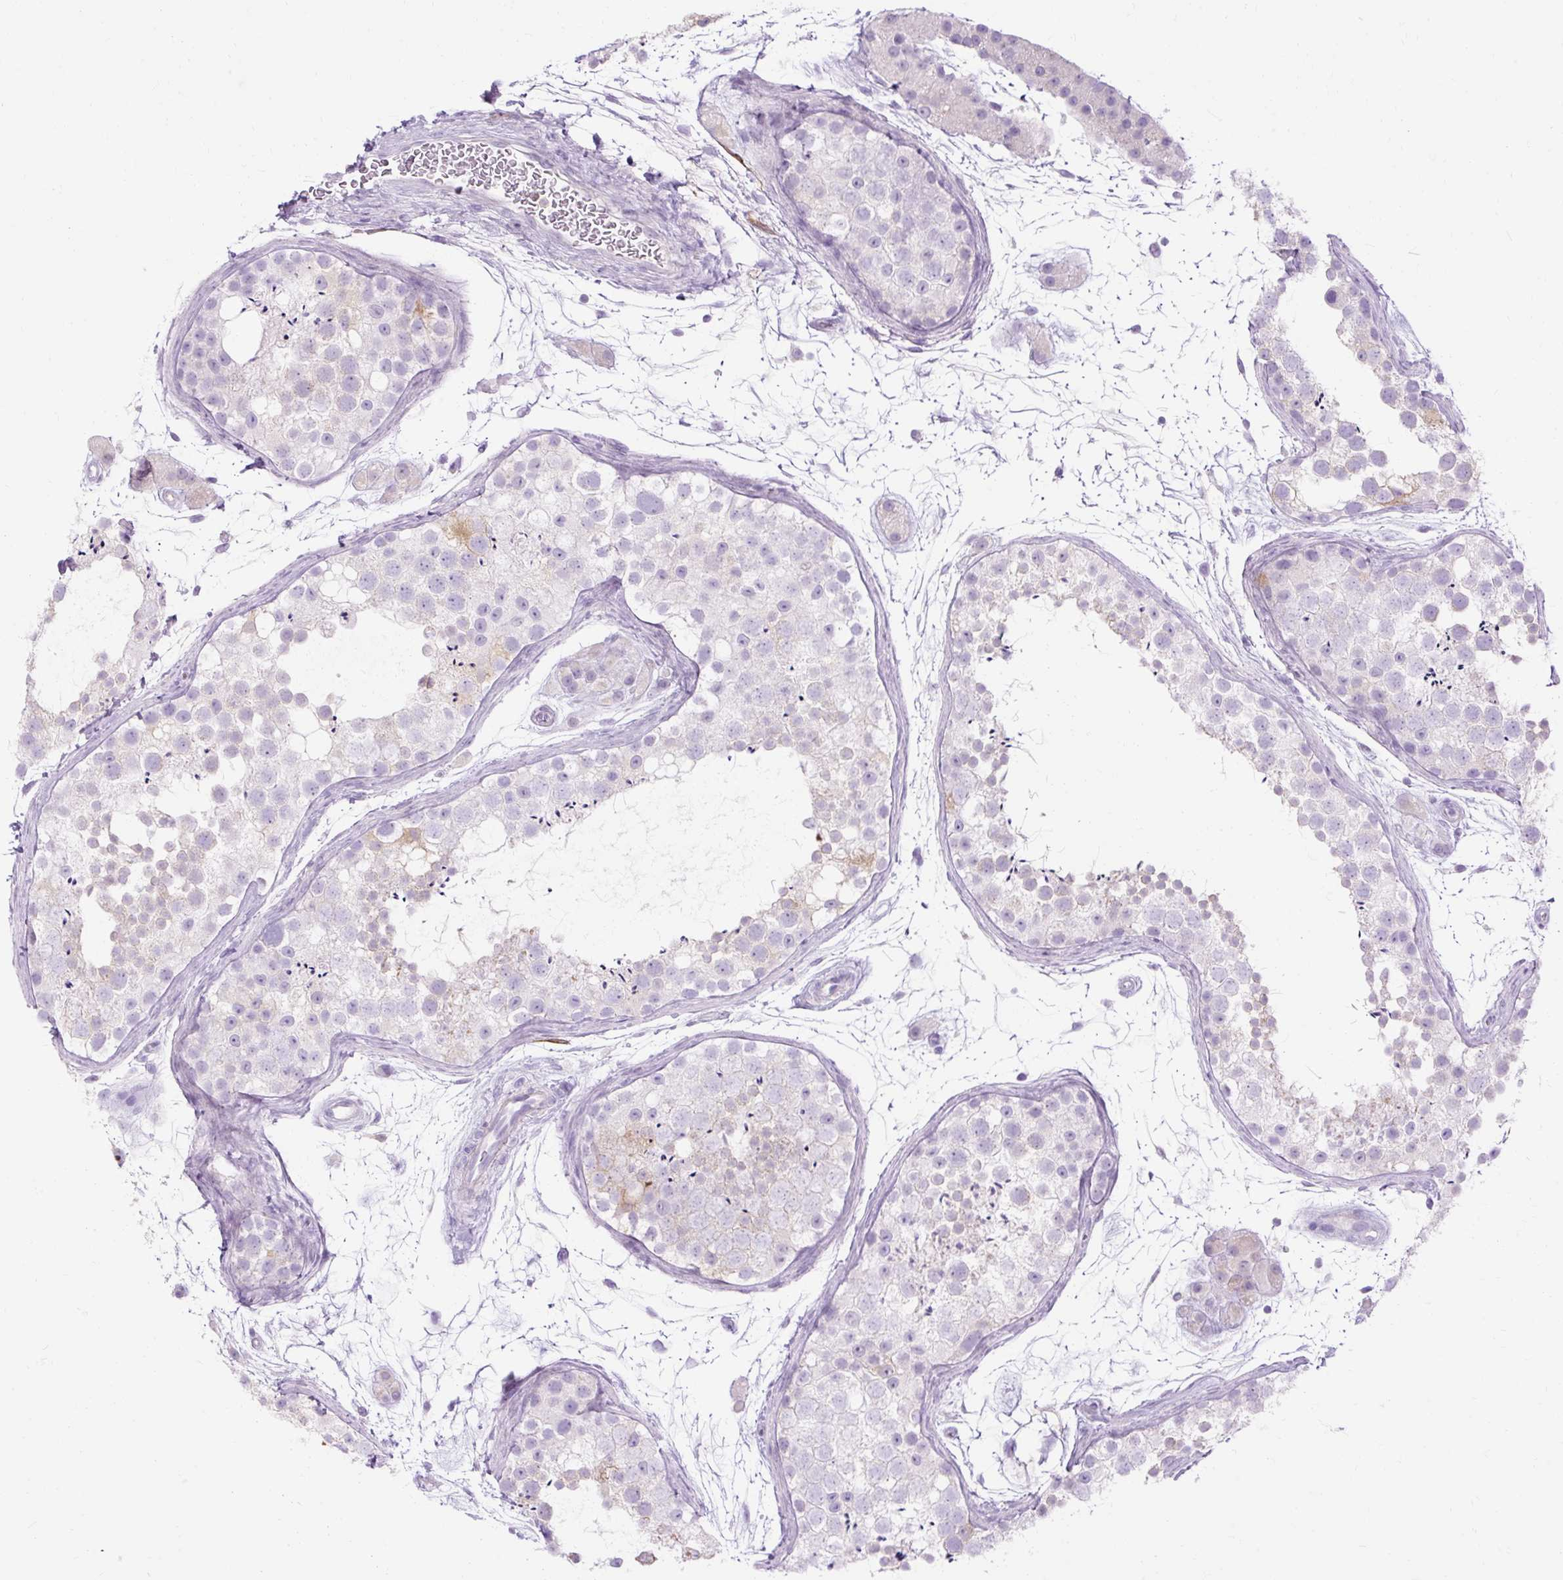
{"staining": {"intensity": "weak", "quantity": "<25%", "location": "cytoplasmic/membranous"}, "tissue": "testis", "cell_type": "Cells in seminiferous ducts", "image_type": "normal", "snomed": [{"axis": "morphology", "description": "Normal tissue, NOS"}, {"axis": "topography", "description": "Testis"}], "caption": "Human testis stained for a protein using immunohistochemistry exhibits no staining in cells in seminiferous ducts.", "gene": "HSD11B1", "patient": {"sex": "male", "age": 41}}